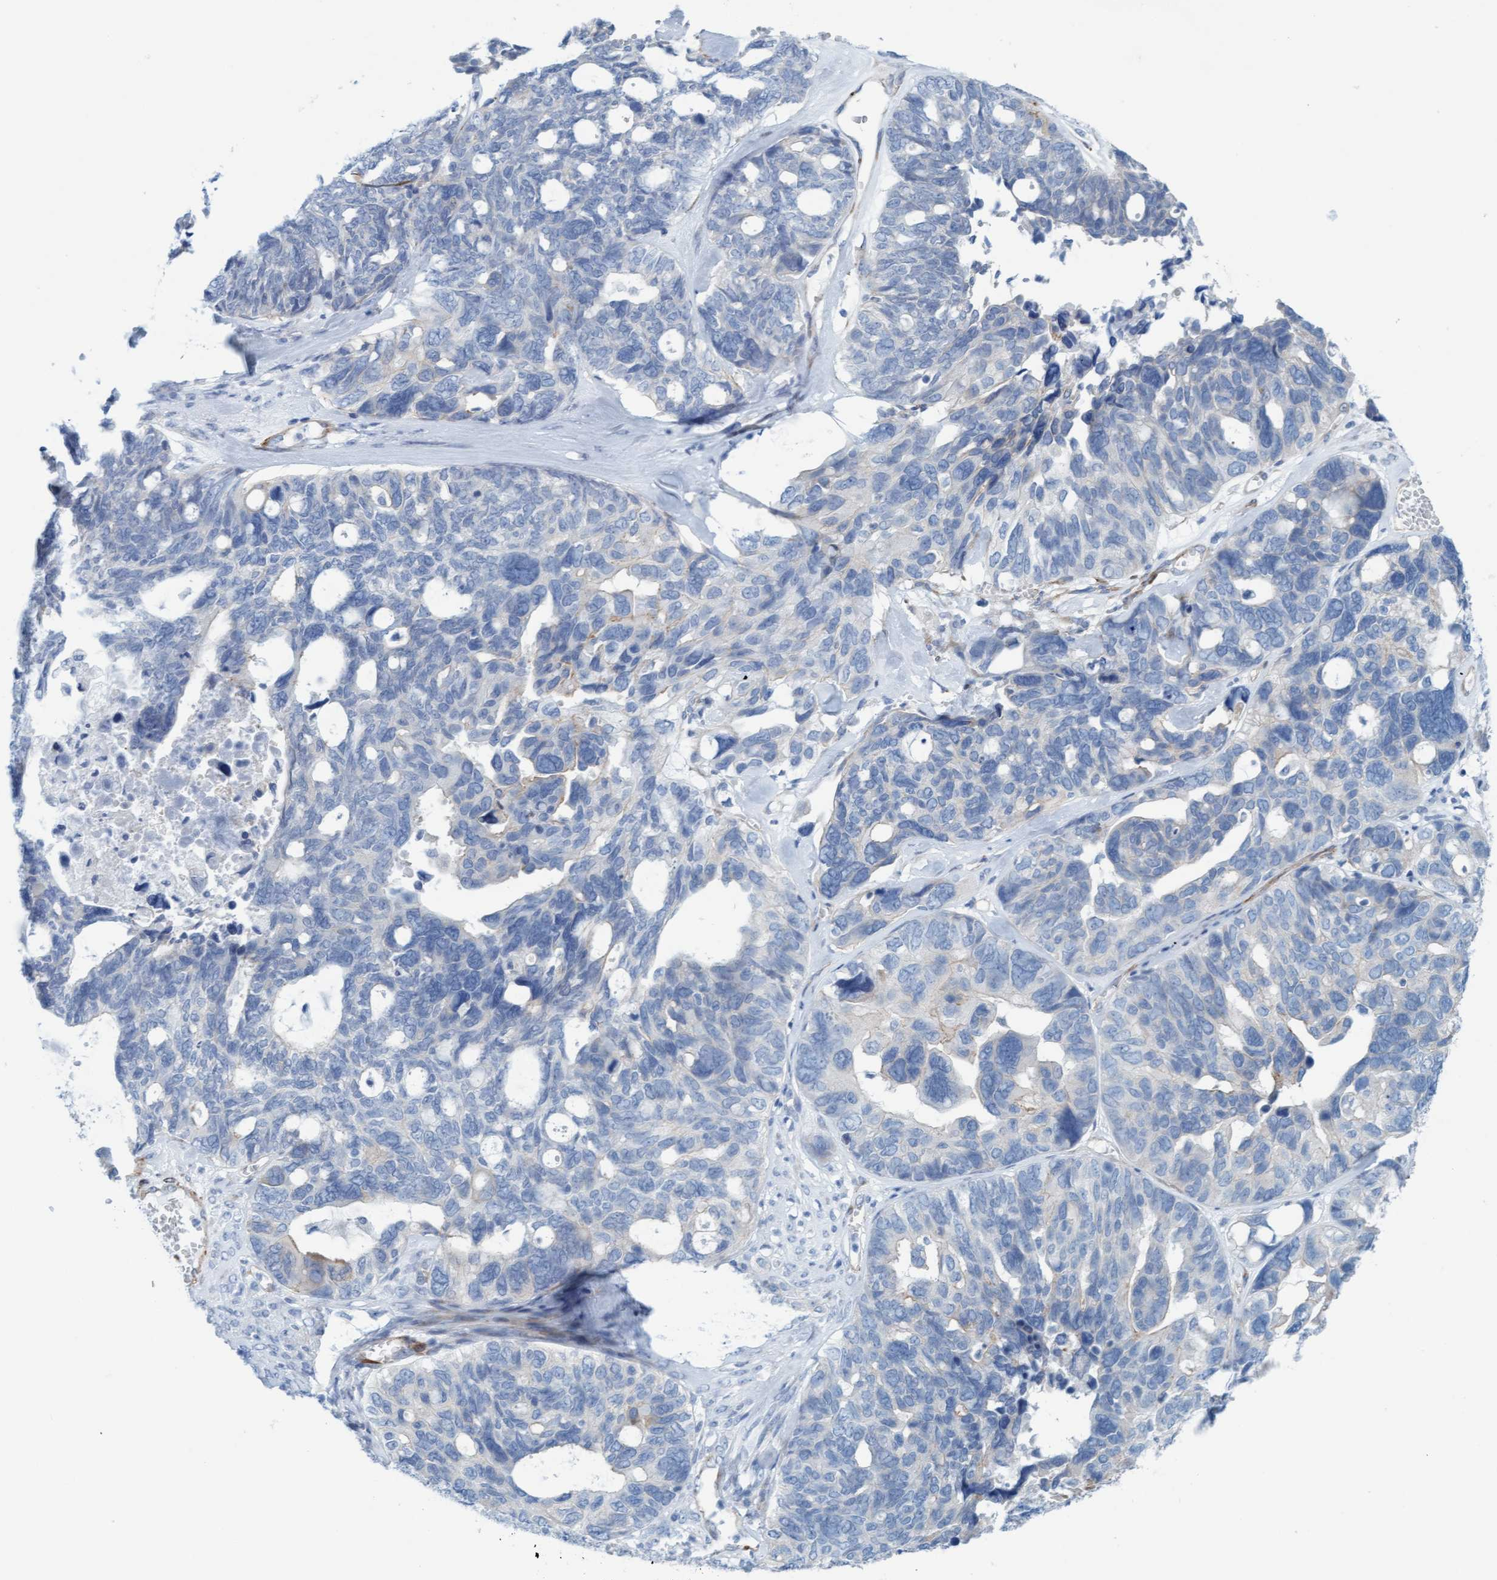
{"staining": {"intensity": "negative", "quantity": "none", "location": "none"}, "tissue": "ovarian cancer", "cell_type": "Tumor cells", "image_type": "cancer", "snomed": [{"axis": "morphology", "description": "Cystadenocarcinoma, serous, NOS"}, {"axis": "topography", "description": "Ovary"}], "caption": "The histopathology image exhibits no significant staining in tumor cells of ovarian cancer.", "gene": "MTFR1", "patient": {"sex": "female", "age": 79}}